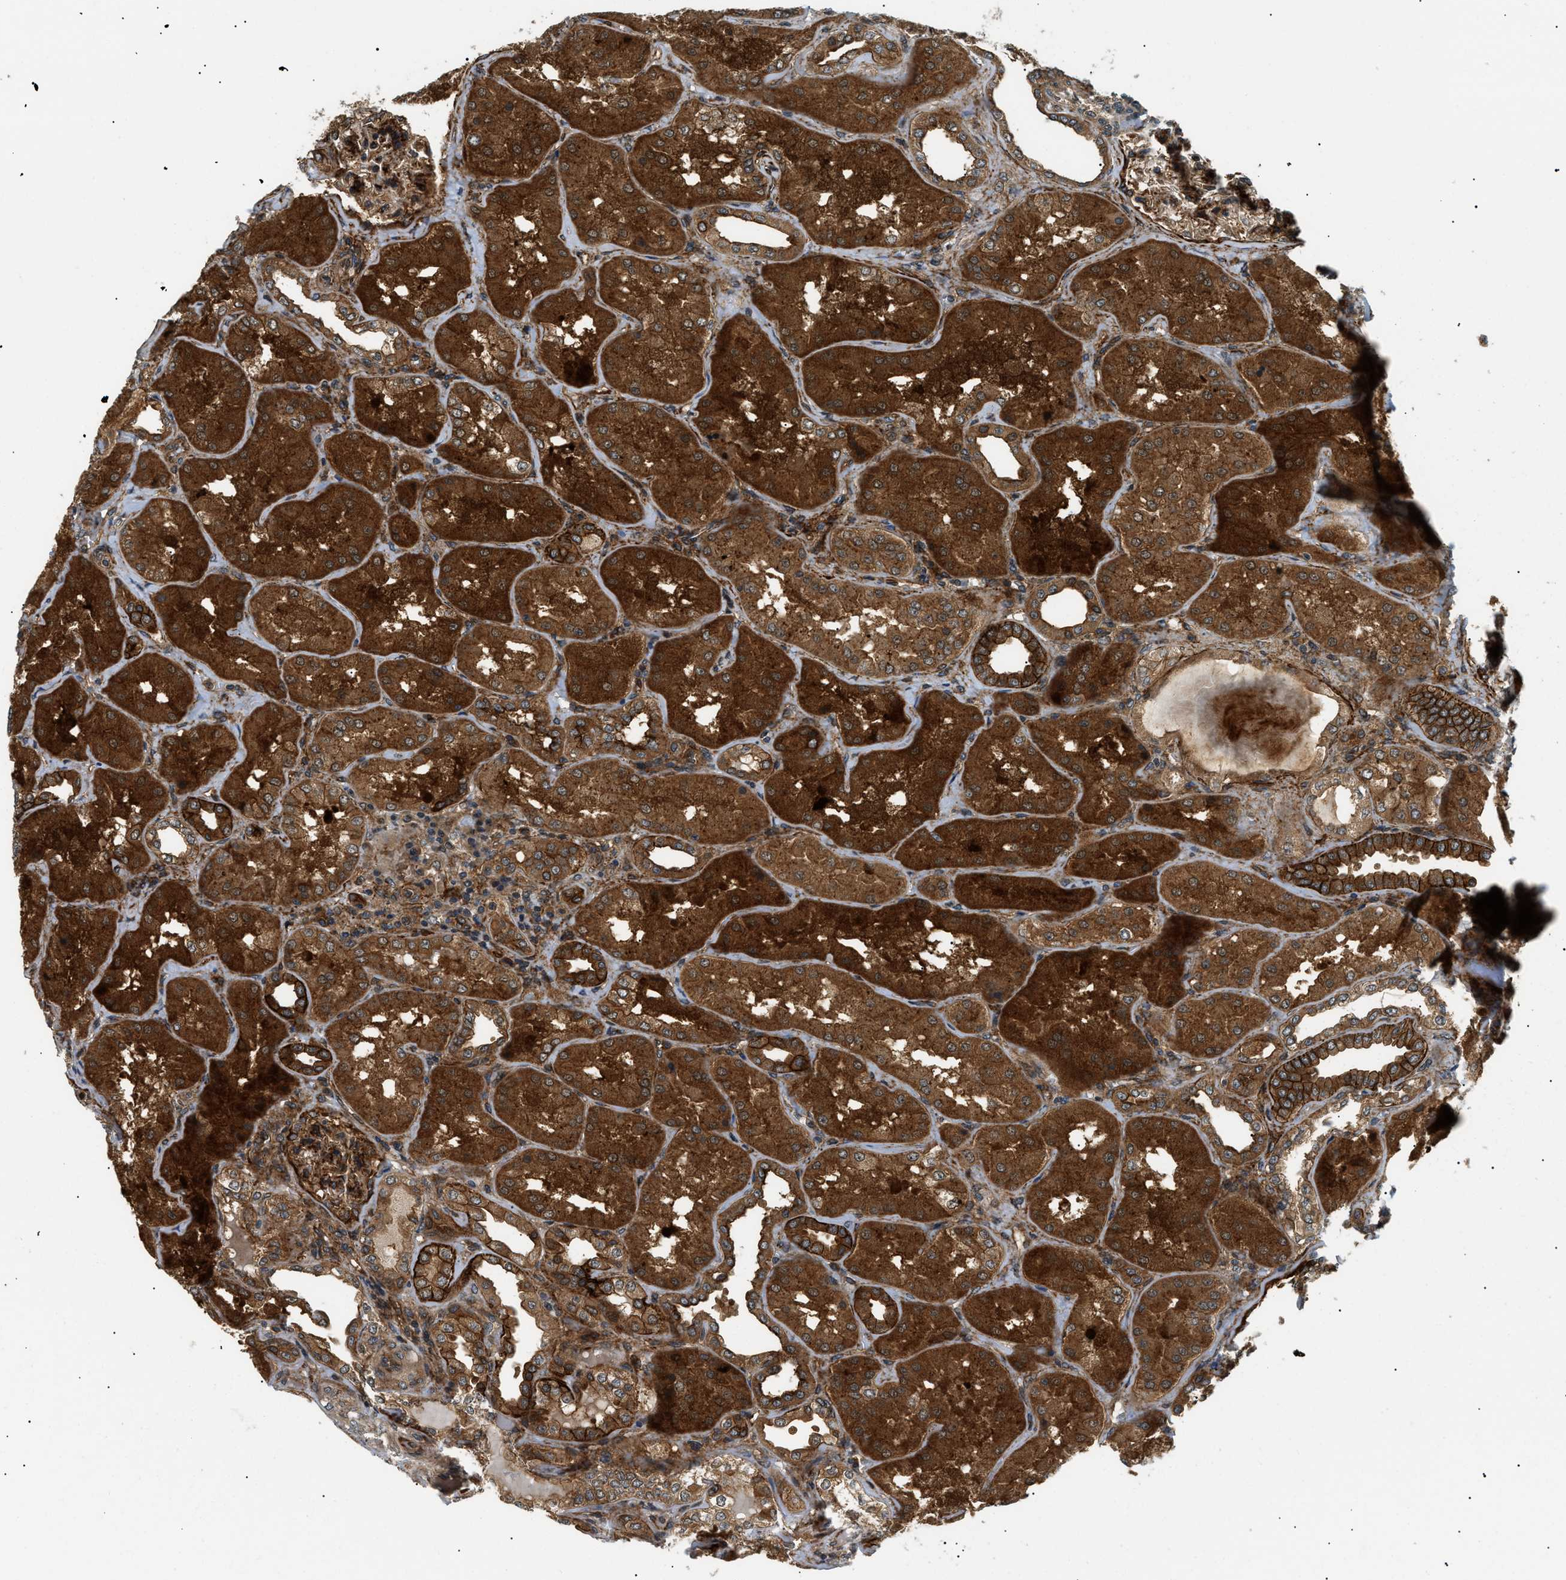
{"staining": {"intensity": "strong", "quantity": ">75%", "location": "cytoplasmic/membranous,nuclear"}, "tissue": "kidney", "cell_type": "Cells in glomeruli", "image_type": "normal", "snomed": [{"axis": "morphology", "description": "Normal tissue, NOS"}, {"axis": "topography", "description": "Kidney"}], "caption": "Immunohistochemistry (IHC) micrograph of unremarkable human kidney stained for a protein (brown), which demonstrates high levels of strong cytoplasmic/membranous,nuclear positivity in about >75% of cells in glomeruli.", "gene": "ATP6AP1", "patient": {"sex": "female", "age": 56}}